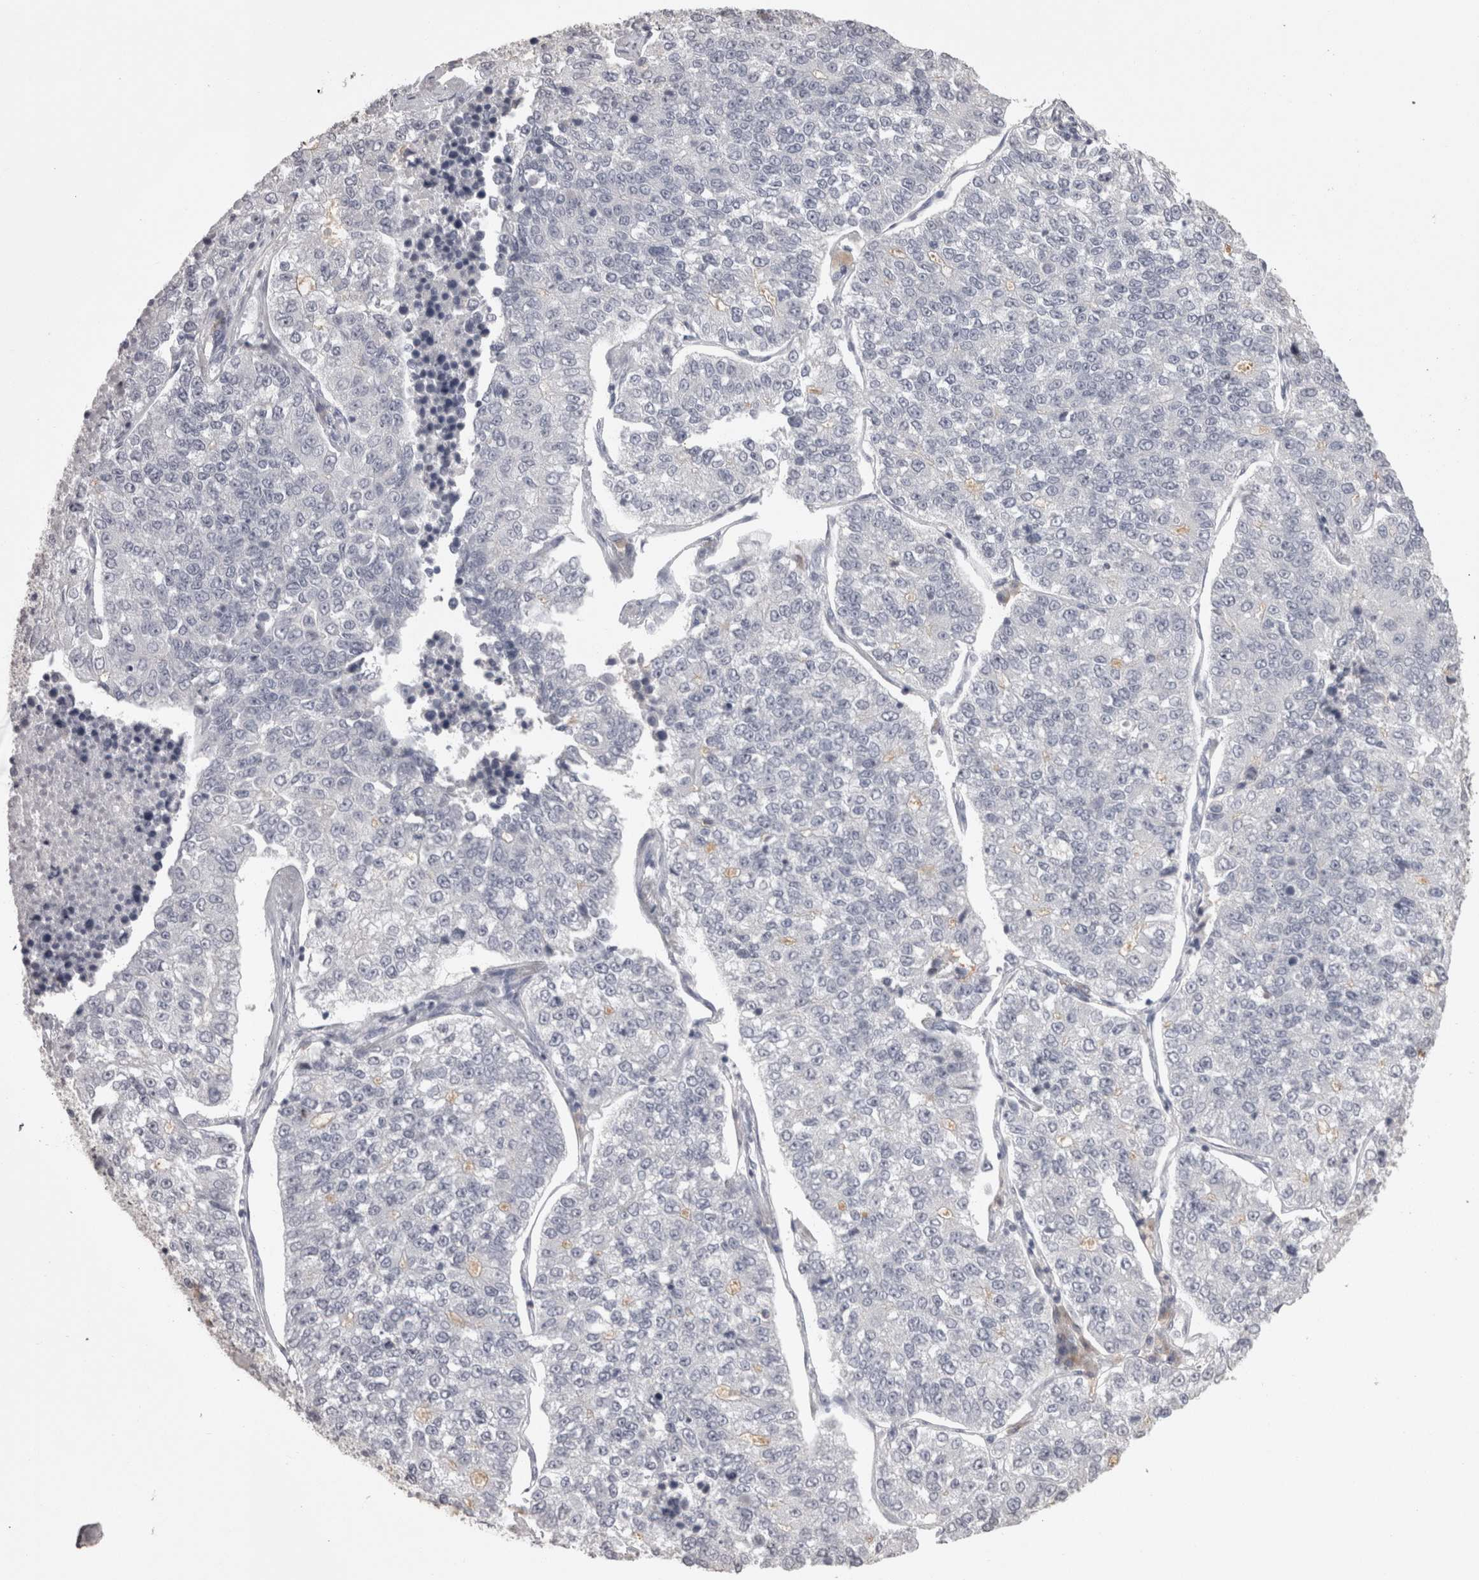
{"staining": {"intensity": "negative", "quantity": "none", "location": "none"}, "tissue": "lung cancer", "cell_type": "Tumor cells", "image_type": "cancer", "snomed": [{"axis": "morphology", "description": "Adenocarcinoma, NOS"}, {"axis": "topography", "description": "Lung"}], "caption": "The immunohistochemistry histopathology image has no significant expression in tumor cells of lung adenocarcinoma tissue.", "gene": "LAX1", "patient": {"sex": "male", "age": 49}}